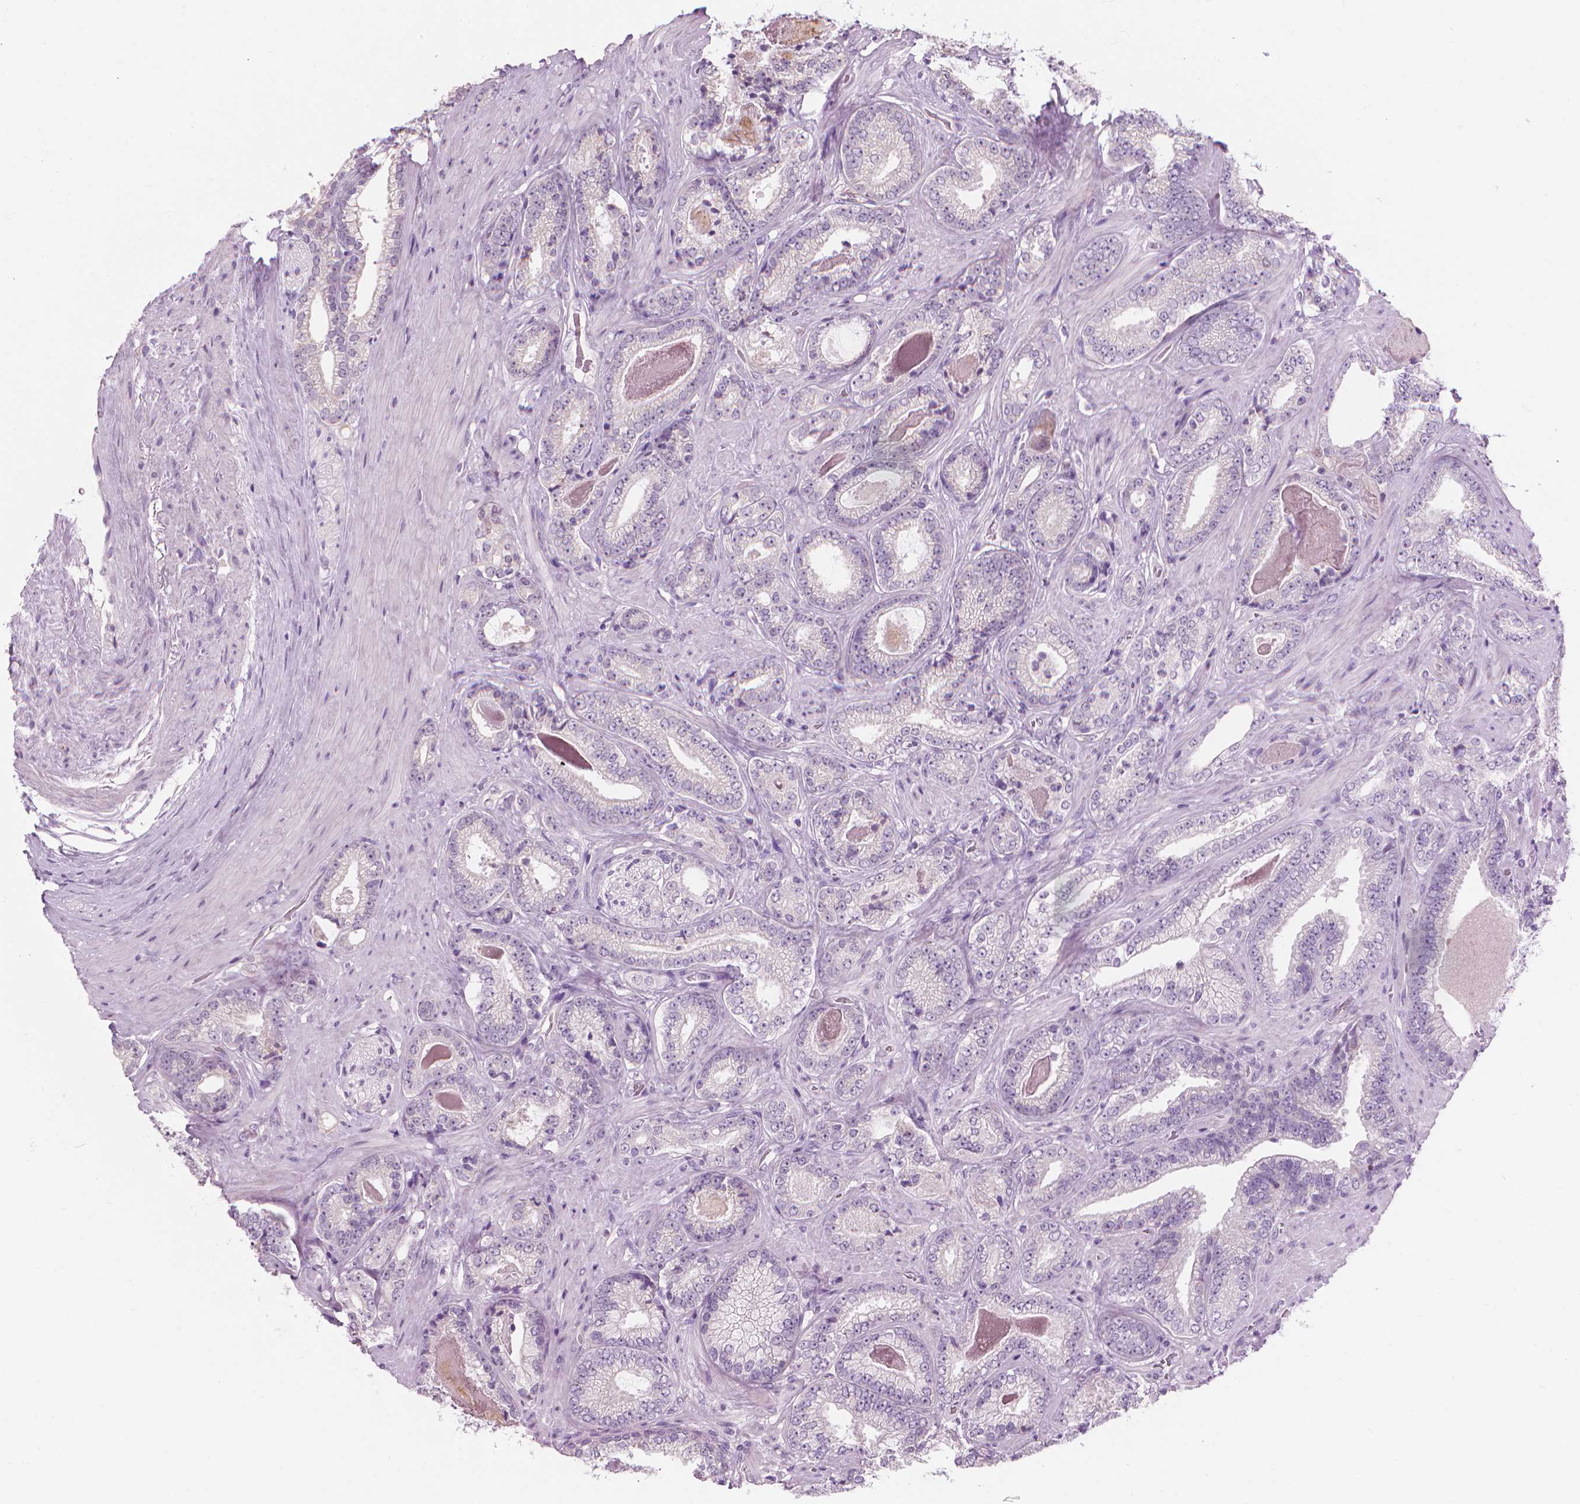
{"staining": {"intensity": "negative", "quantity": "none", "location": "none"}, "tissue": "prostate cancer", "cell_type": "Tumor cells", "image_type": "cancer", "snomed": [{"axis": "morphology", "description": "Adenocarcinoma, Low grade"}, {"axis": "topography", "description": "Prostate"}], "caption": "The immunohistochemistry (IHC) micrograph has no significant expression in tumor cells of prostate cancer tissue.", "gene": "CFAP126", "patient": {"sex": "male", "age": 61}}